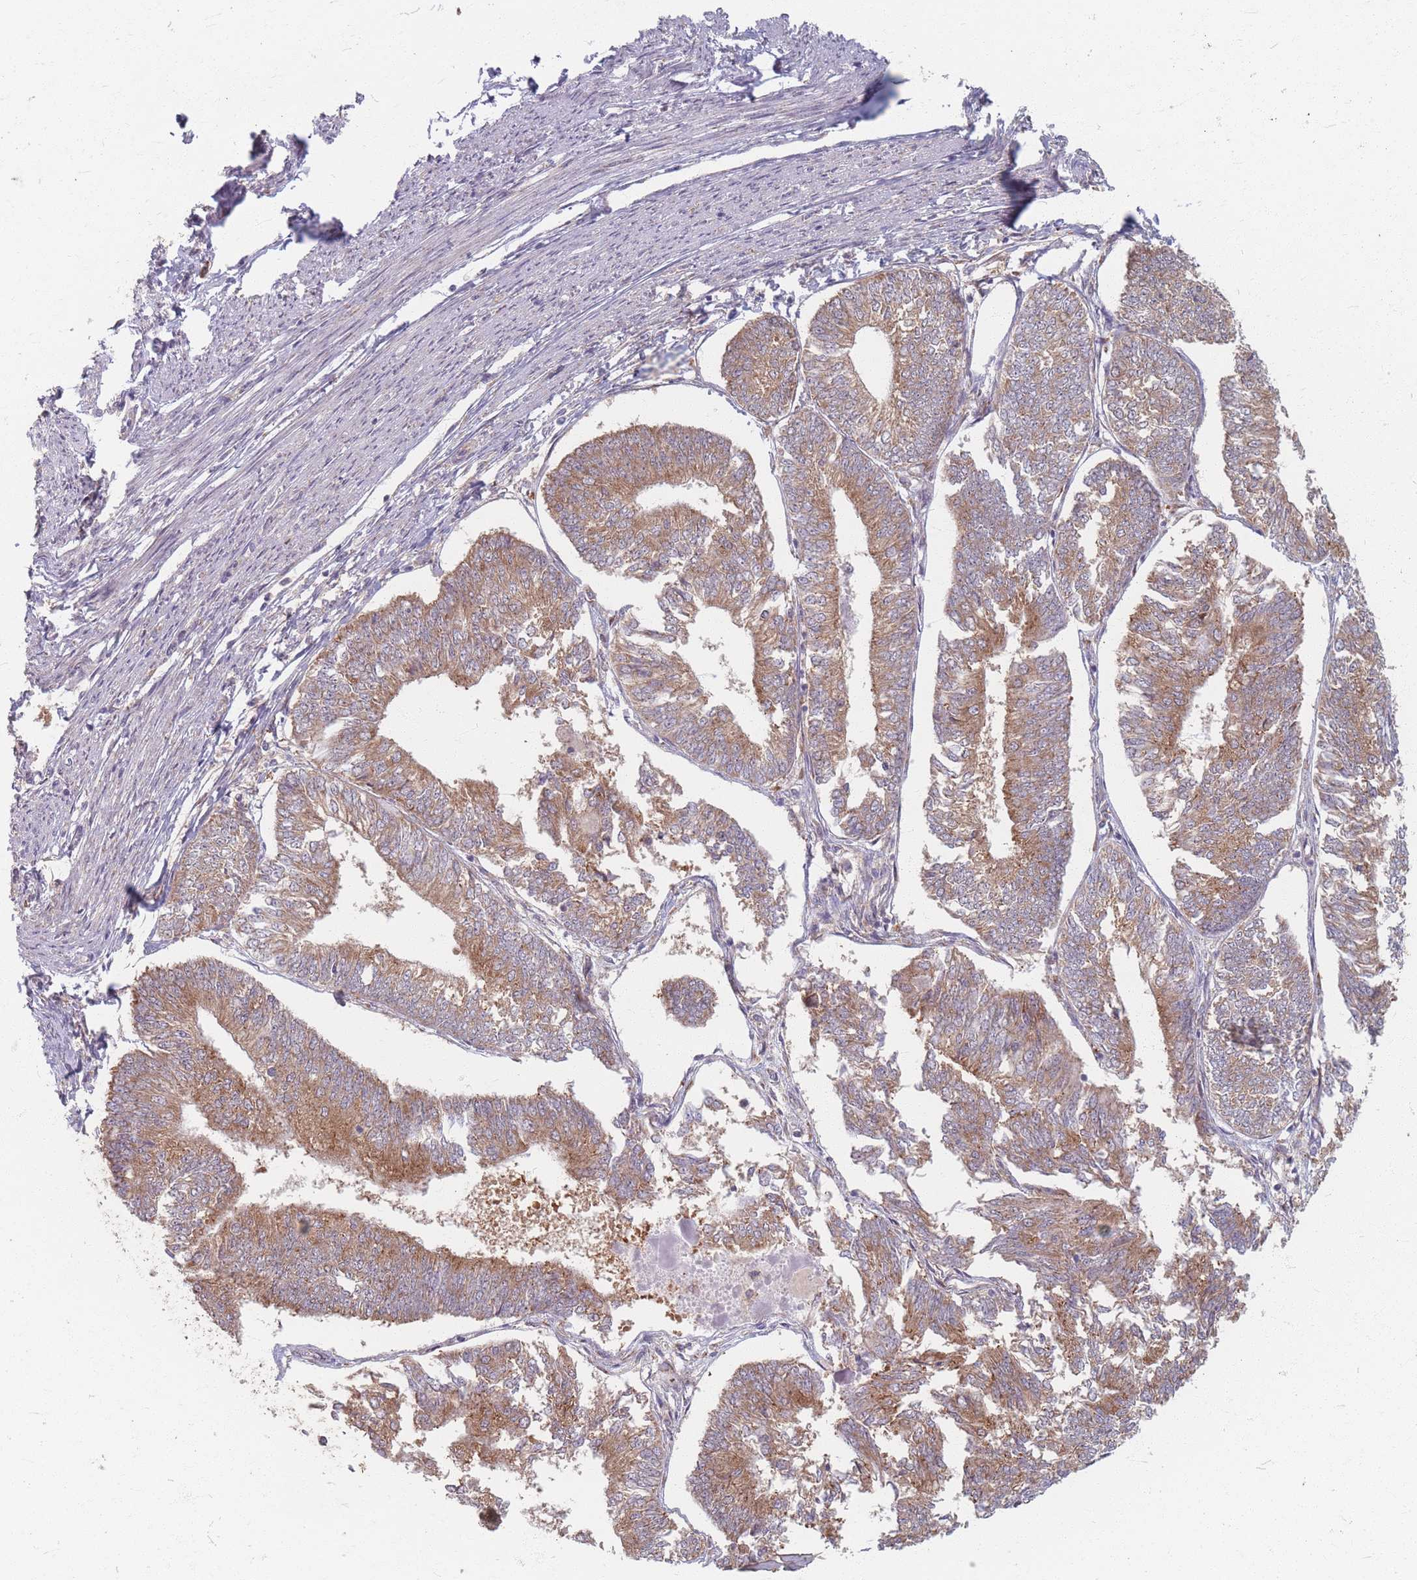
{"staining": {"intensity": "moderate", "quantity": ">75%", "location": "cytoplasmic/membranous"}, "tissue": "endometrial cancer", "cell_type": "Tumor cells", "image_type": "cancer", "snomed": [{"axis": "morphology", "description": "Adenocarcinoma, NOS"}, {"axis": "topography", "description": "Endometrium"}], "caption": "Immunohistochemical staining of human adenocarcinoma (endometrial) displays medium levels of moderate cytoplasmic/membranous positivity in approximately >75% of tumor cells.", "gene": "SMIM14", "patient": {"sex": "female", "age": 58}}